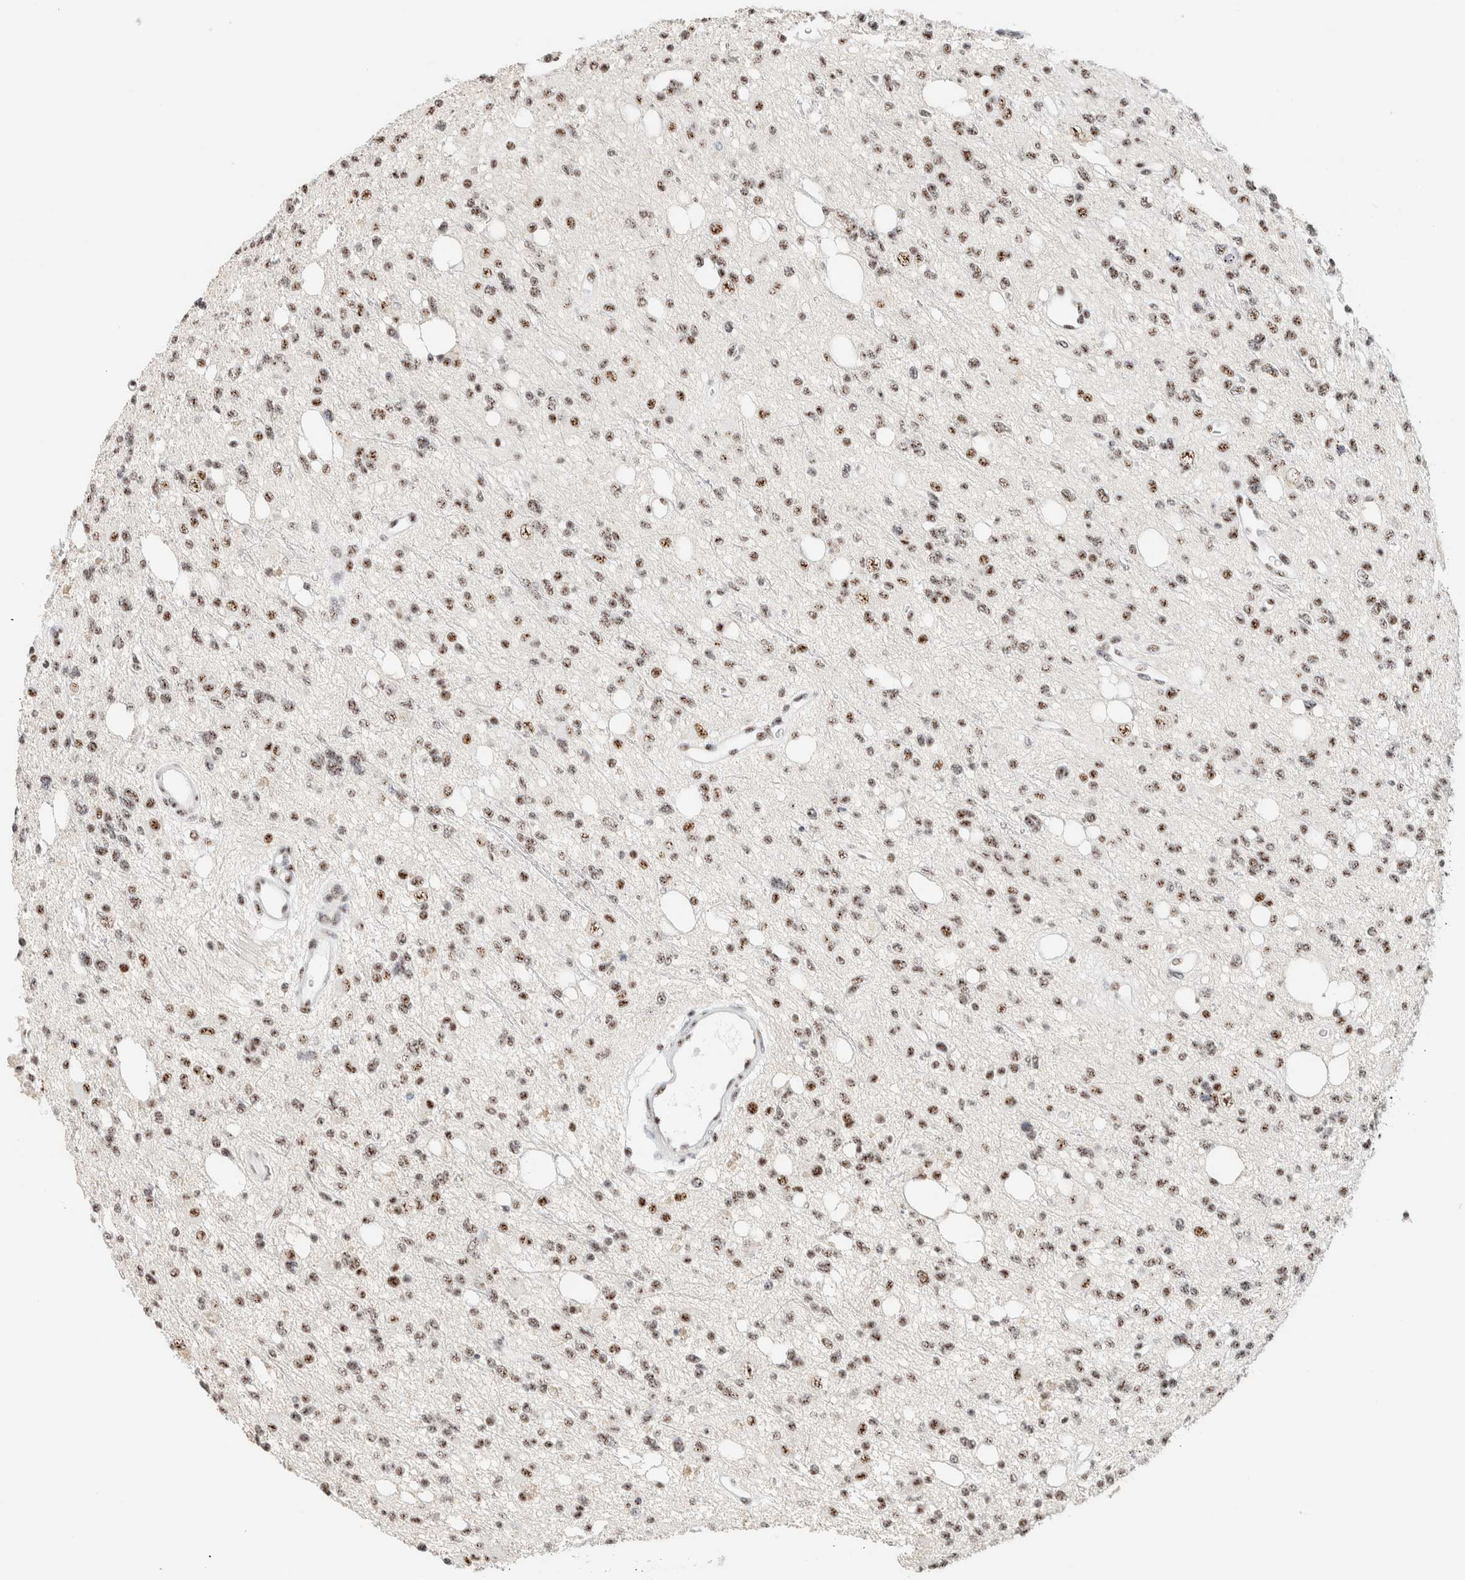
{"staining": {"intensity": "moderate", "quantity": ">75%", "location": "nuclear"}, "tissue": "glioma", "cell_type": "Tumor cells", "image_type": "cancer", "snomed": [{"axis": "morphology", "description": "Glioma, malignant, High grade"}, {"axis": "topography", "description": "Brain"}], "caption": "Protein analysis of glioma tissue shows moderate nuclear expression in approximately >75% of tumor cells. The staining was performed using DAB (3,3'-diaminobenzidine) to visualize the protein expression in brown, while the nuclei were stained in blue with hematoxylin (Magnification: 20x).", "gene": "SON", "patient": {"sex": "female", "age": 62}}